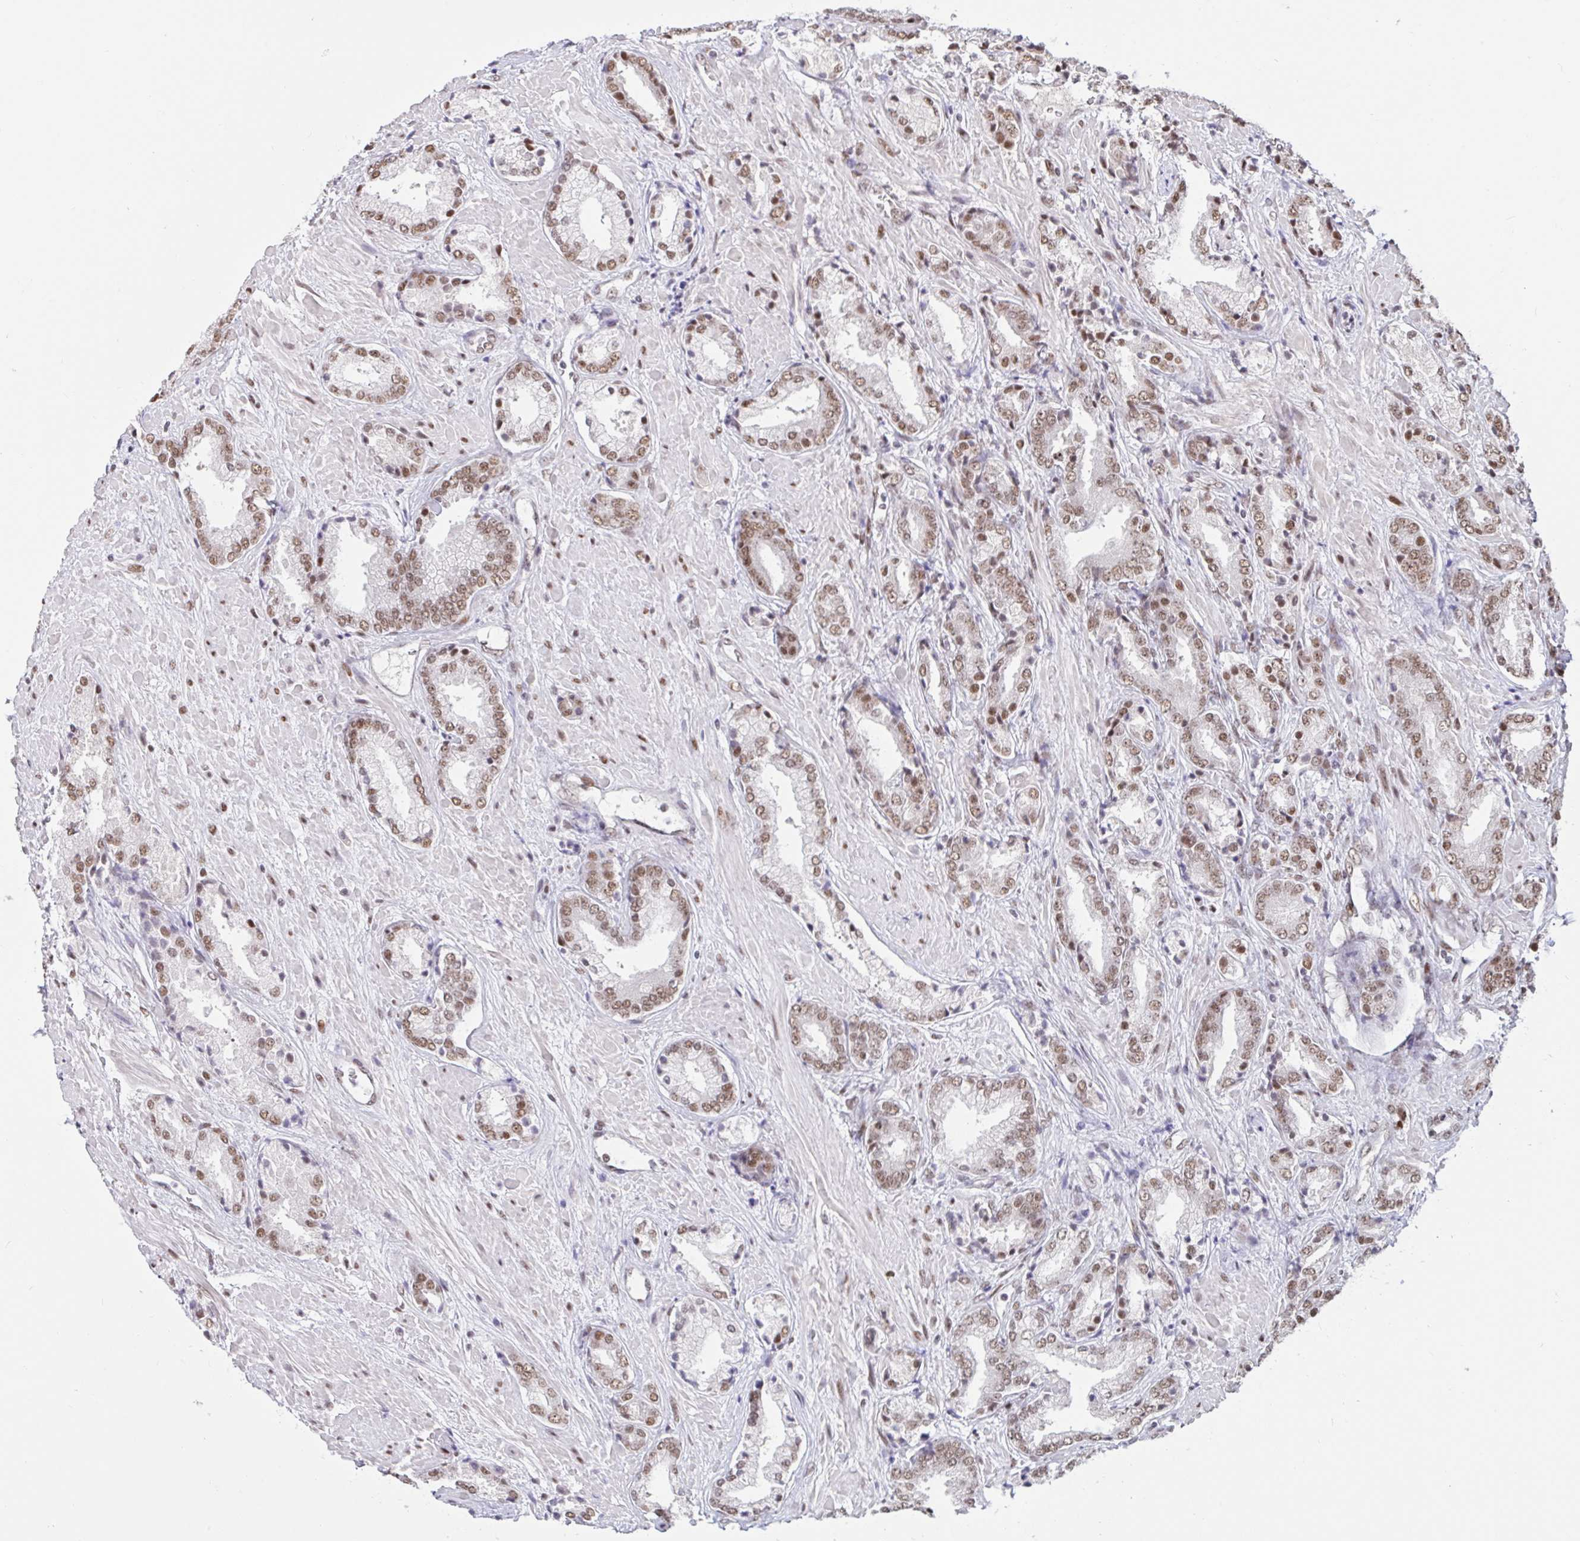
{"staining": {"intensity": "moderate", "quantity": ">75%", "location": "nuclear"}, "tissue": "prostate cancer", "cell_type": "Tumor cells", "image_type": "cancer", "snomed": [{"axis": "morphology", "description": "Adenocarcinoma, High grade"}, {"axis": "topography", "description": "Prostate"}], "caption": "Immunohistochemical staining of prostate cancer demonstrates moderate nuclear protein expression in about >75% of tumor cells.", "gene": "CBFA2T2", "patient": {"sex": "male", "age": 56}}